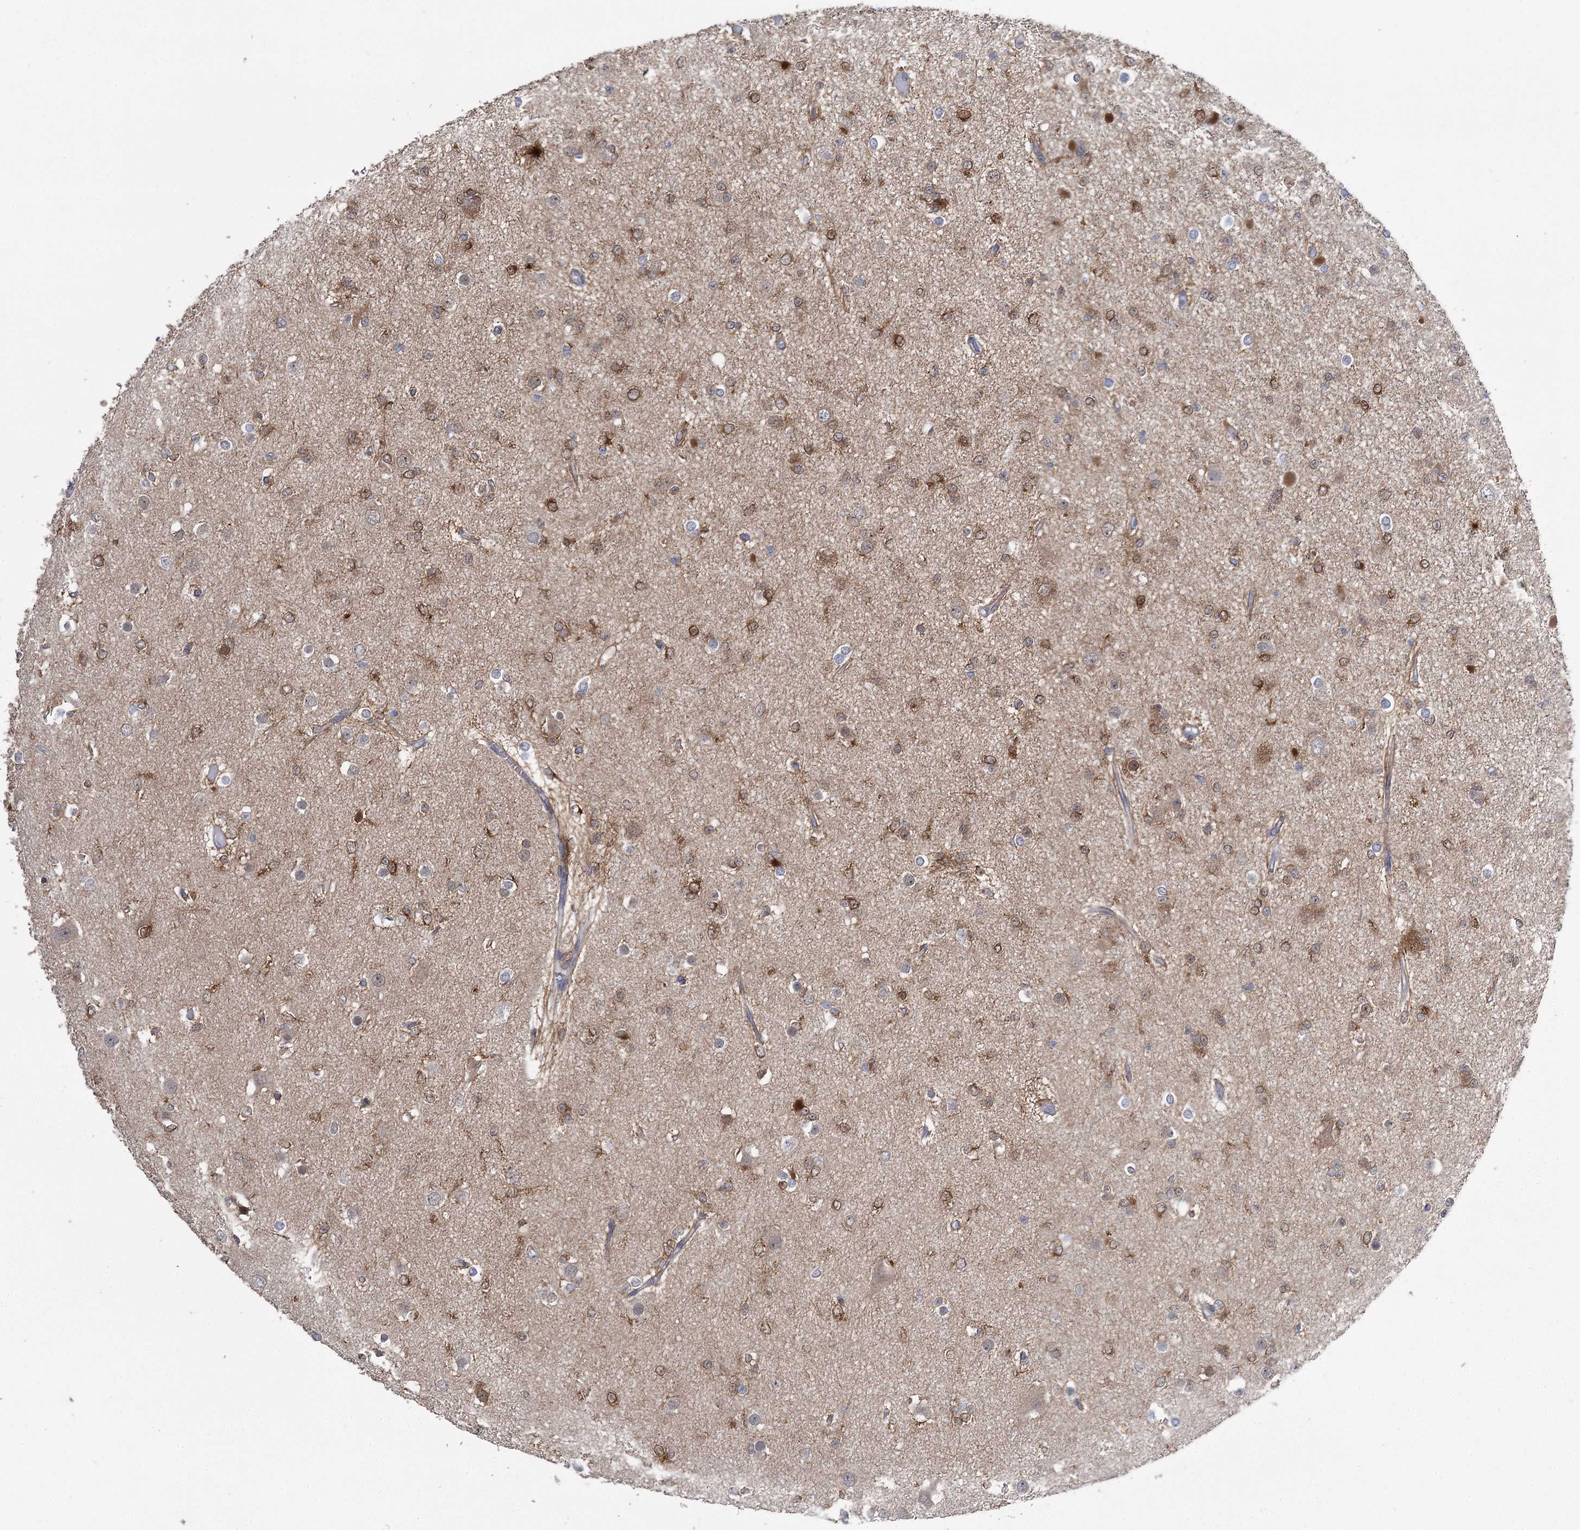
{"staining": {"intensity": "moderate", "quantity": "<25%", "location": "cytoplasmic/membranous"}, "tissue": "glioma", "cell_type": "Tumor cells", "image_type": "cancer", "snomed": [{"axis": "morphology", "description": "Glioma, malignant, Low grade"}, {"axis": "topography", "description": "Brain"}], "caption": "DAB (3,3'-diaminobenzidine) immunohistochemical staining of human glioma shows moderate cytoplasmic/membranous protein staining in about <25% of tumor cells.", "gene": "PHYHIPL", "patient": {"sex": "female", "age": 22}}